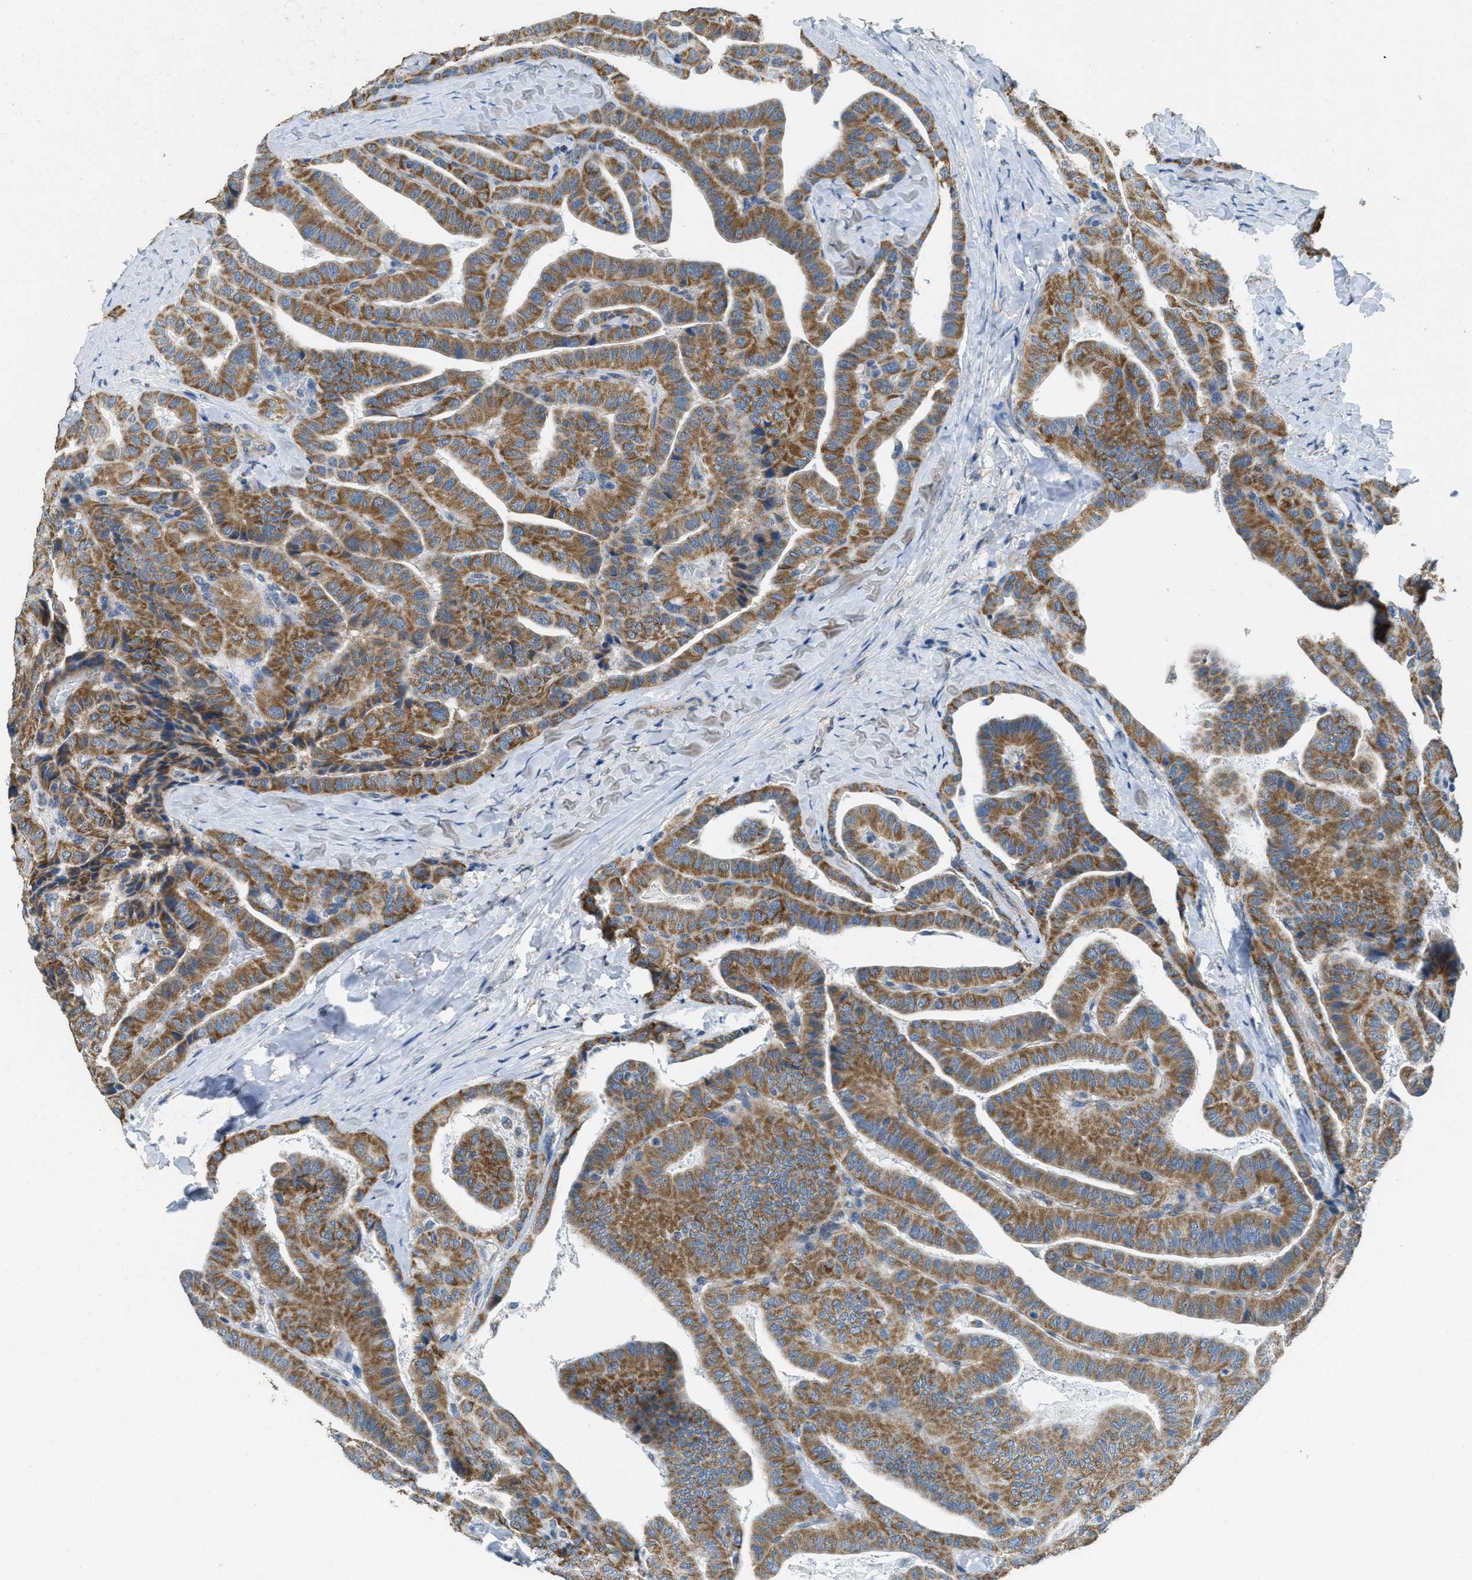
{"staining": {"intensity": "moderate", "quantity": ">75%", "location": "cytoplasmic/membranous"}, "tissue": "thyroid cancer", "cell_type": "Tumor cells", "image_type": "cancer", "snomed": [{"axis": "morphology", "description": "Papillary adenocarcinoma, NOS"}, {"axis": "topography", "description": "Thyroid gland"}], "caption": "Immunohistochemistry (IHC) staining of papillary adenocarcinoma (thyroid), which reveals medium levels of moderate cytoplasmic/membranous positivity in about >75% of tumor cells indicating moderate cytoplasmic/membranous protein positivity. The staining was performed using DAB (brown) for protein detection and nuclei were counterstained in hematoxylin (blue).", "gene": "TOMM70", "patient": {"sex": "male", "age": 77}}